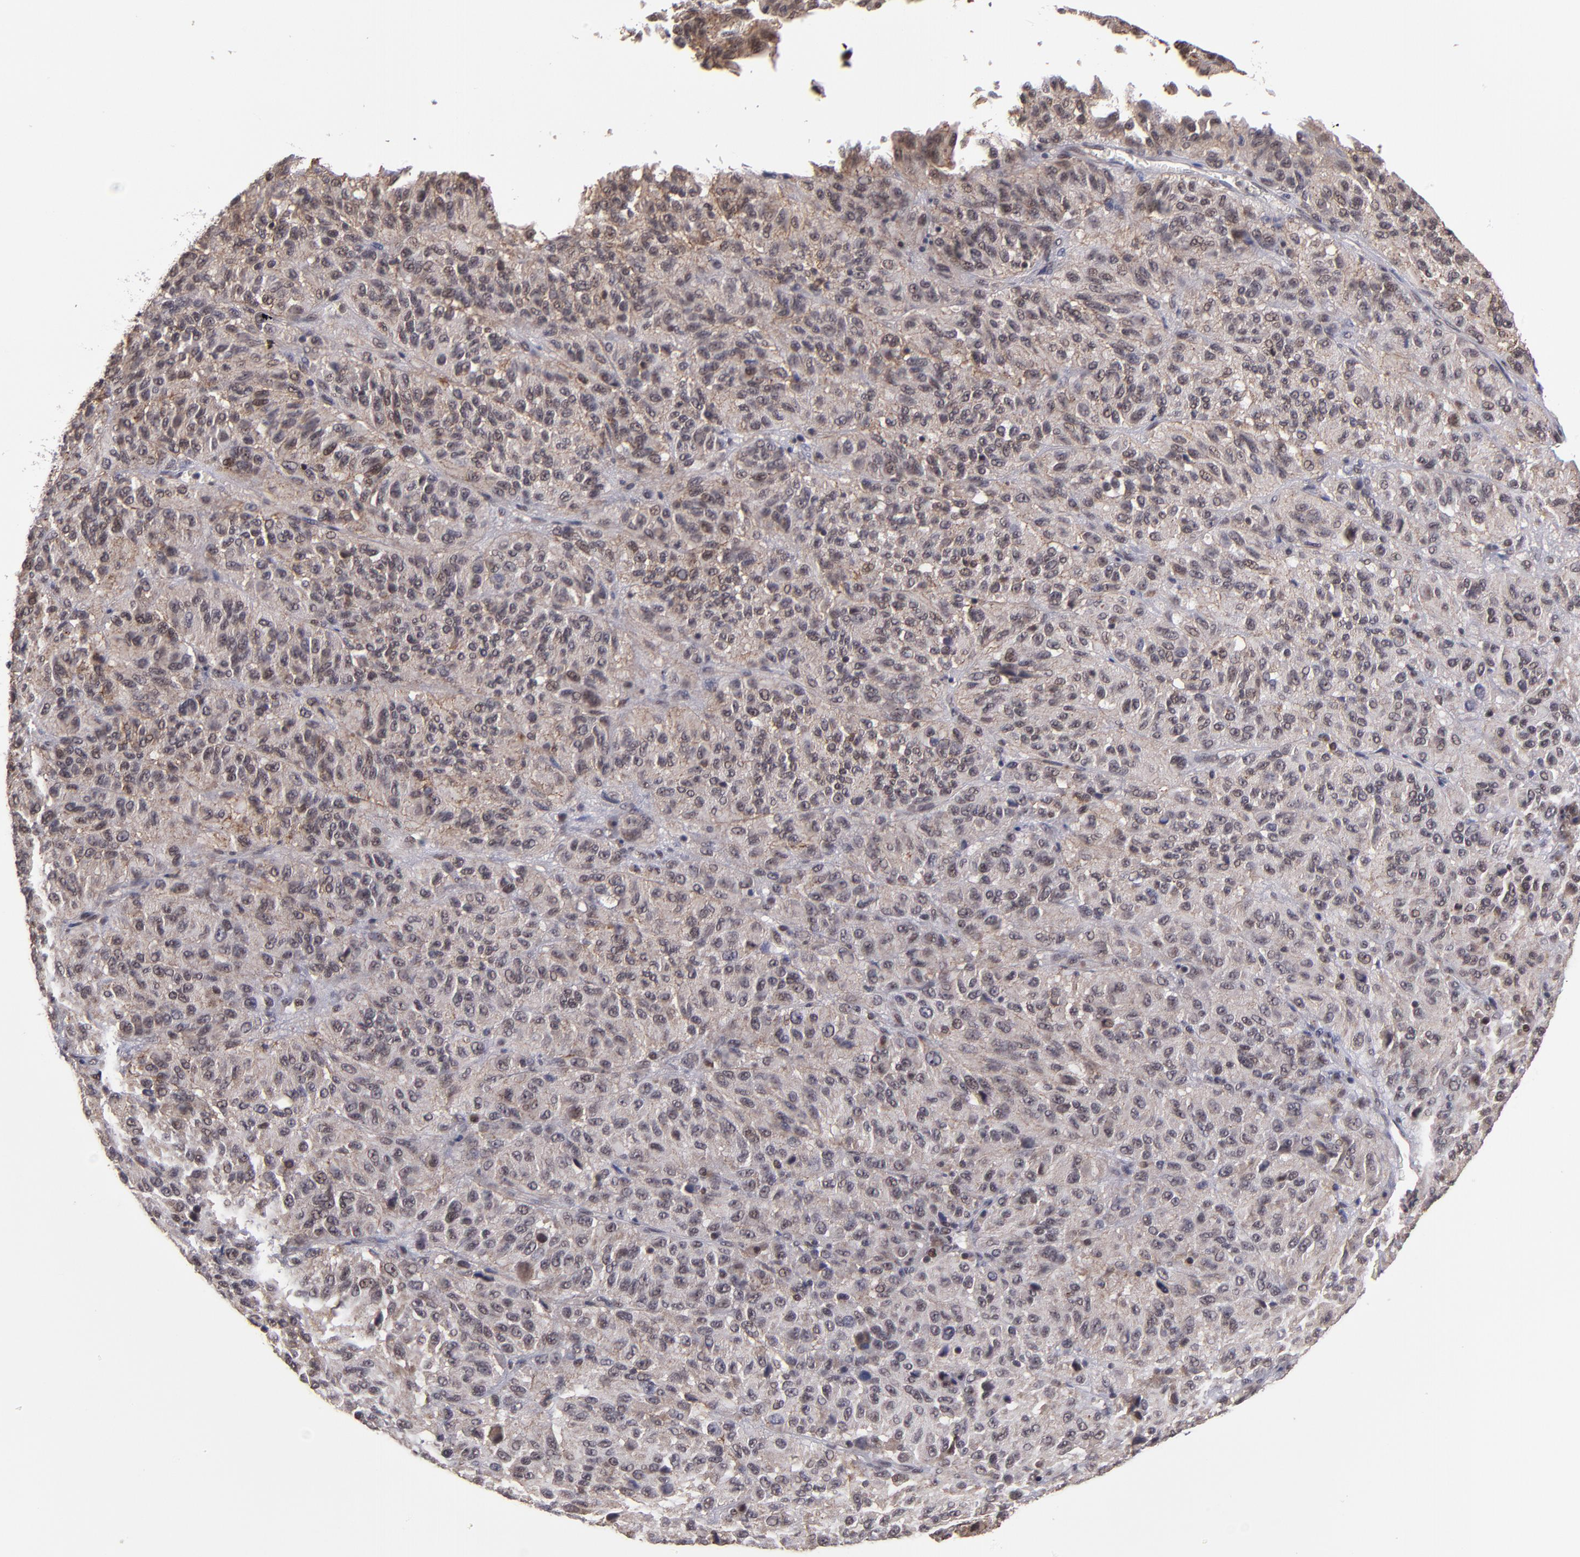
{"staining": {"intensity": "moderate", "quantity": "25%-75%", "location": "nuclear"}, "tissue": "melanoma", "cell_type": "Tumor cells", "image_type": "cancer", "snomed": [{"axis": "morphology", "description": "Malignant melanoma, Metastatic site"}, {"axis": "topography", "description": "Lung"}], "caption": "Brown immunohistochemical staining in human melanoma displays moderate nuclear staining in about 25%-75% of tumor cells. (DAB = brown stain, brightfield microscopy at high magnification).", "gene": "EP300", "patient": {"sex": "male", "age": 64}}